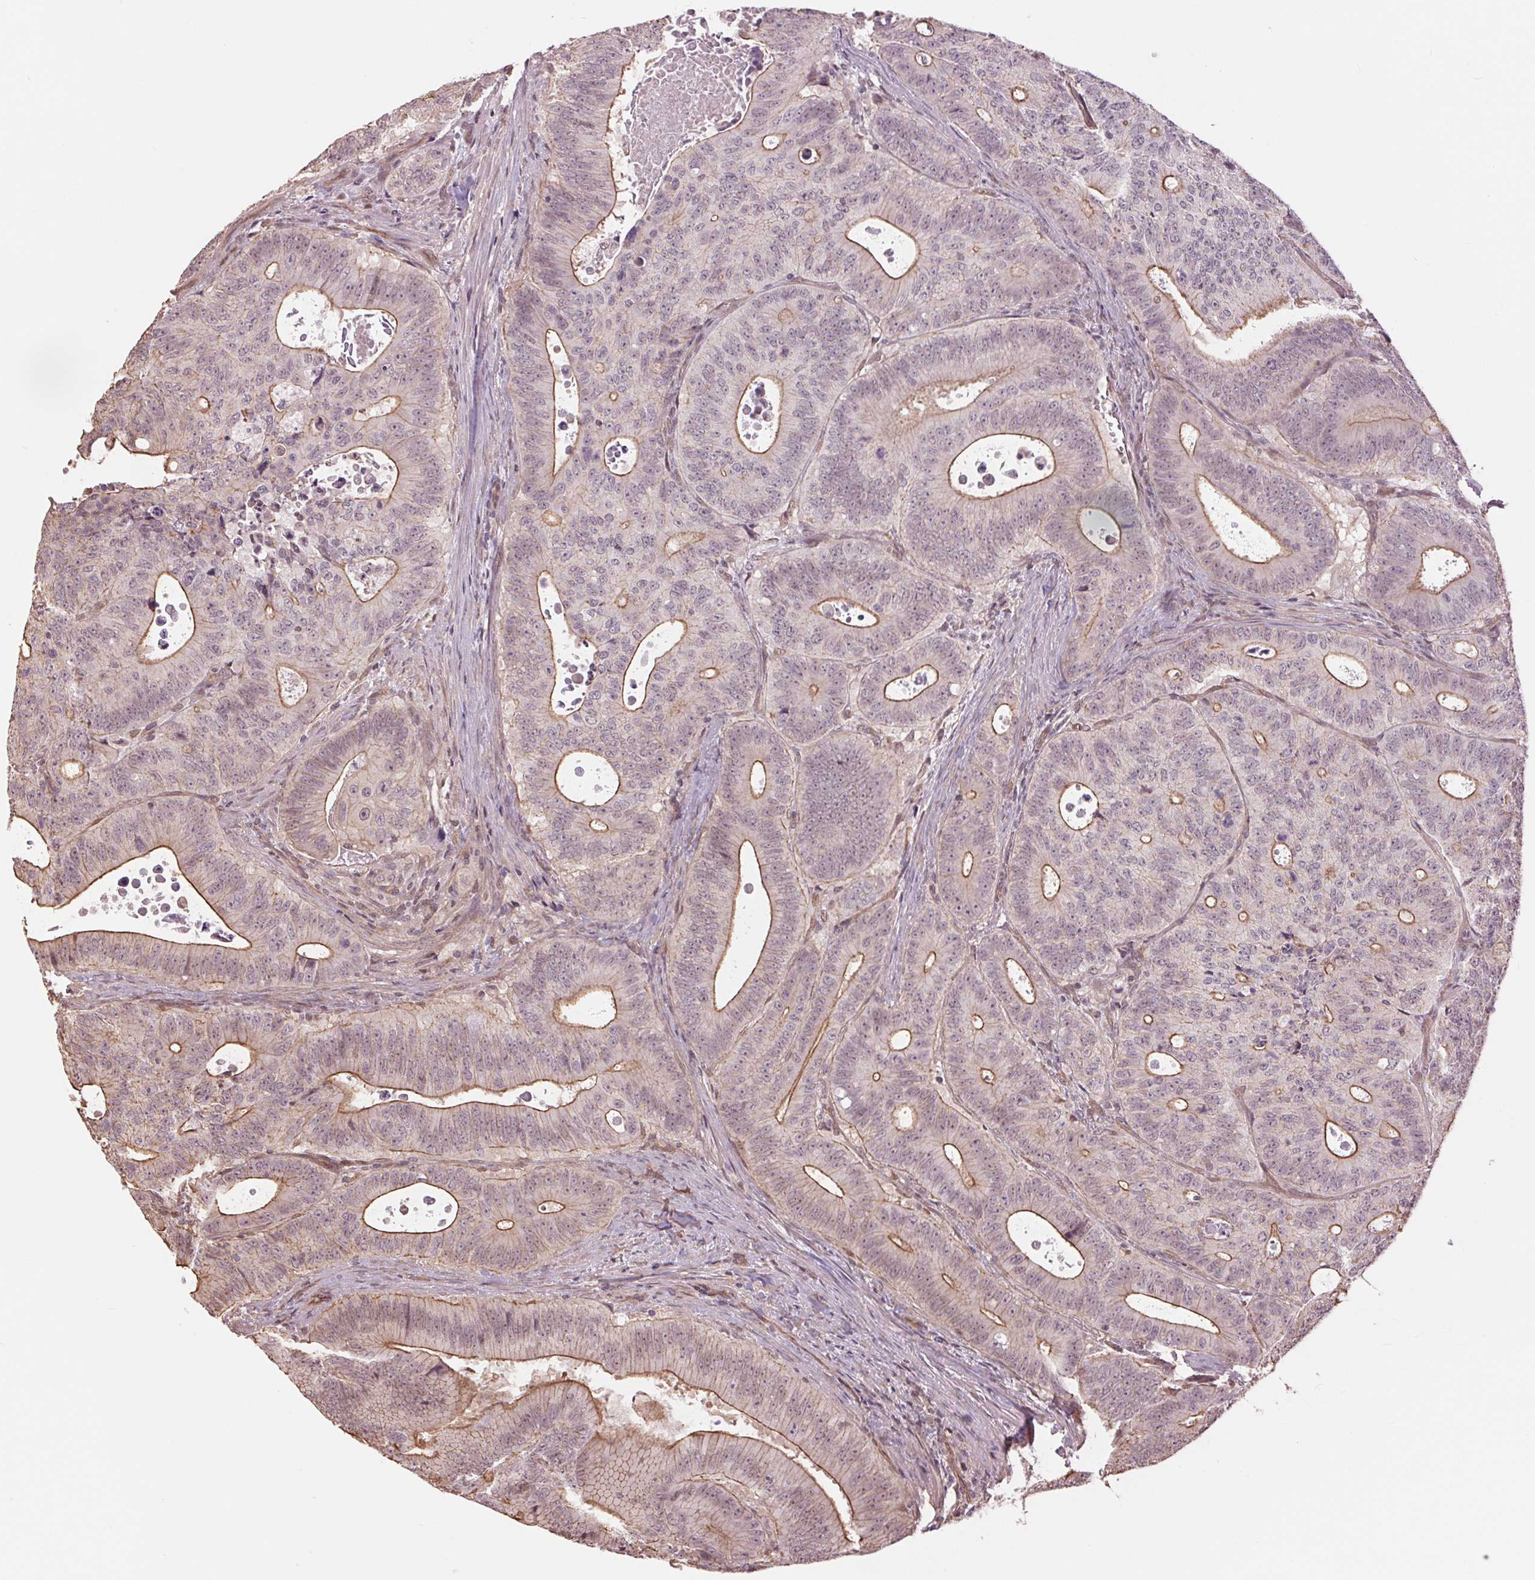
{"staining": {"intensity": "moderate", "quantity": "25%-75%", "location": "cytoplasmic/membranous"}, "tissue": "colorectal cancer", "cell_type": "Tumor cells", "image_type": "cancer", "snomed": [{"axis": "morphology", "description": "Adenocarcinoma, NOS"}, {"axis": "topography", "description": "Colon"}], "caption": "The photomicrograph reveals staining of colorectal adenocarcinoma, revealing moderate cytoplasmic/membranous protein positivity (brown color) within tumor cells. (DAB IHC, brown staining for protein, blue staining for nuclei).", "gene": "PALM", "patient": {"sex": "male", "age": 62}}